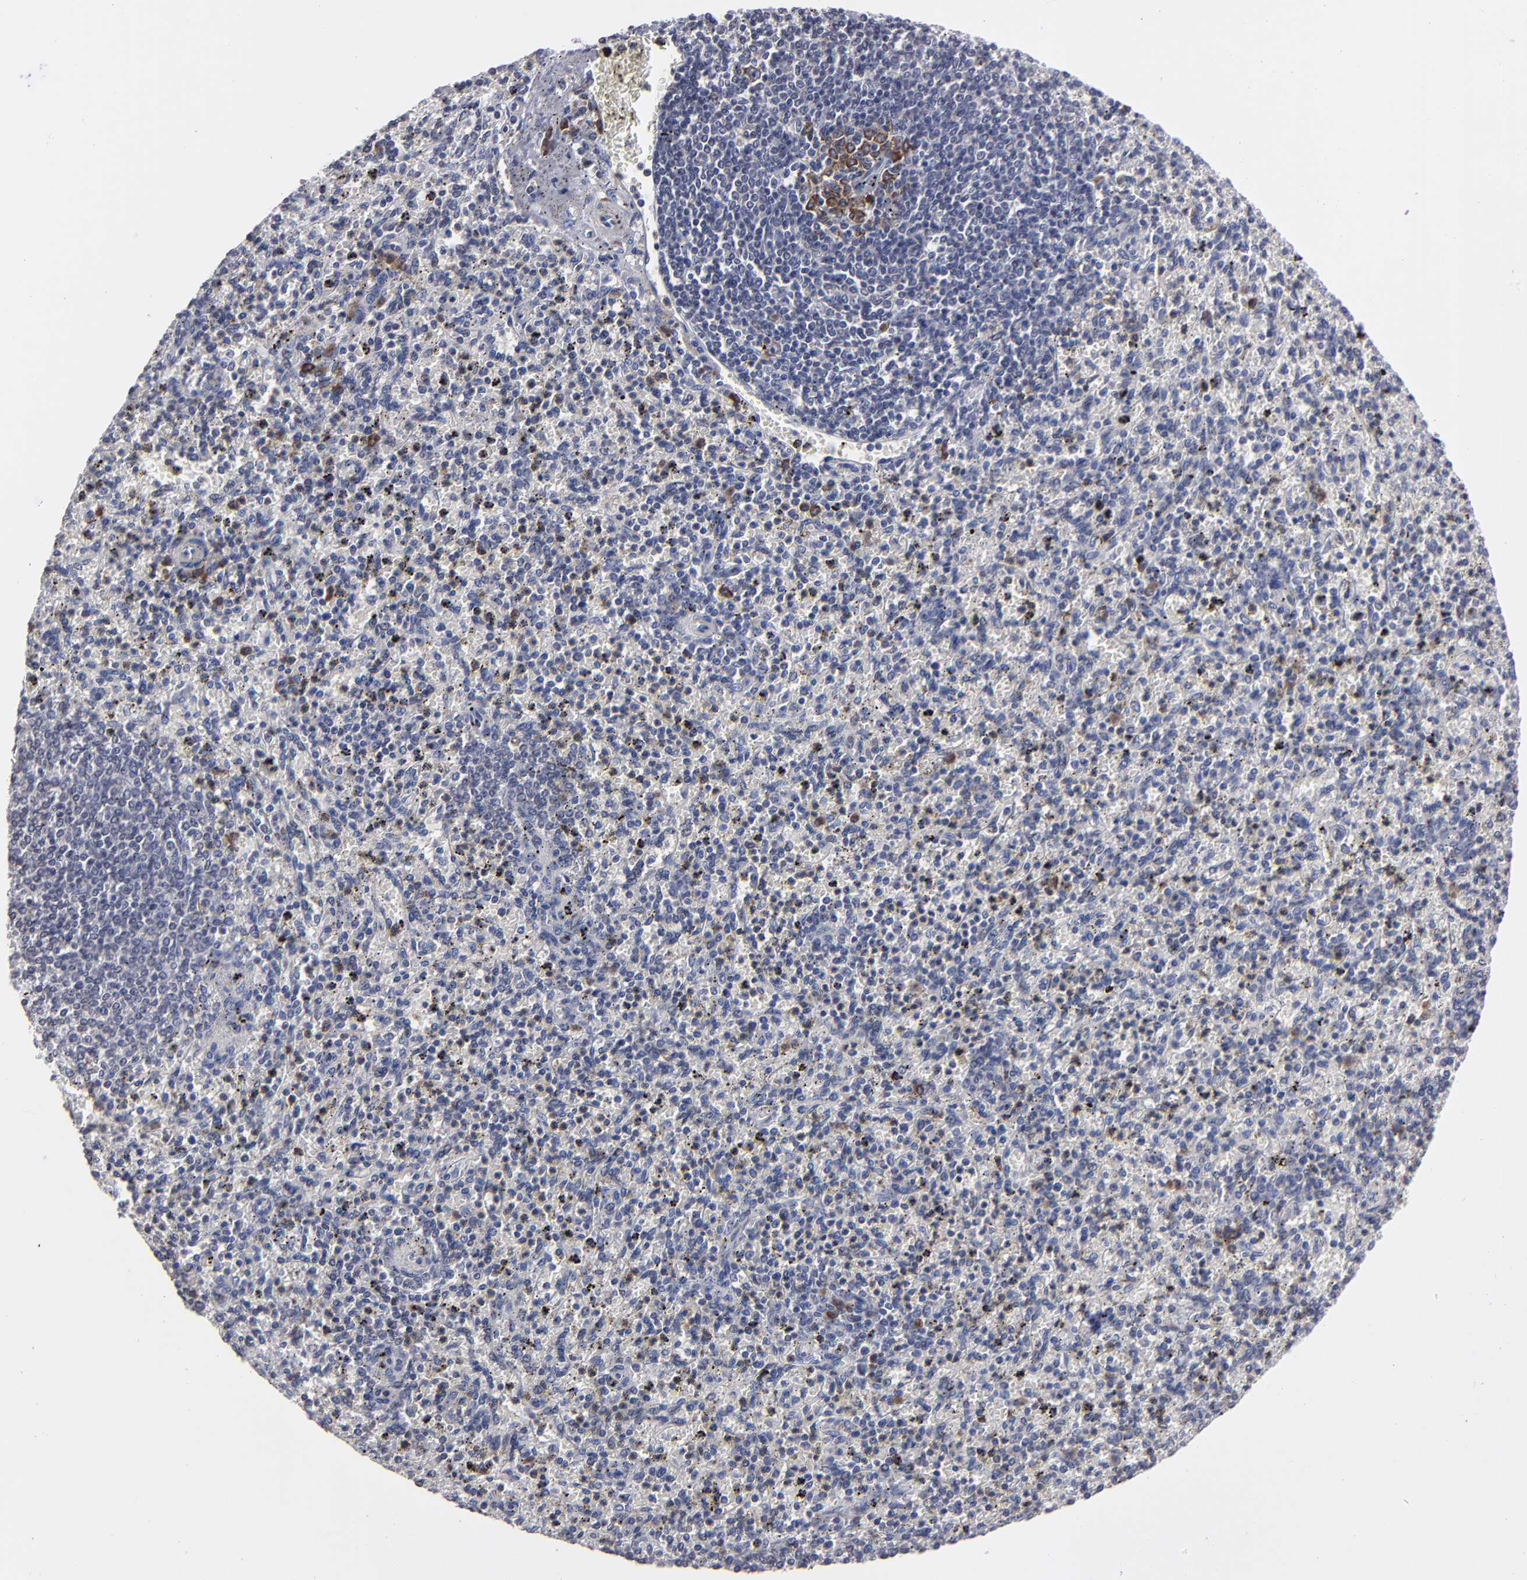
{"staining": {"intensity": "moderate", "quantity": "<25%", "location": "cytoplasmic/membranous"}, "tissue": "spleen", "cell_type": "Cells in red pulp", "image_type": "normal", "snomed": [{"axis": "morphology", "description": "Normal tissue, NOS"}, {"axis": "topography", "description": "Spleen"}], "caption": "Moderate cytoplasmic/membranous staining is seen in about <25% of cells in red pulp in benign spleen.", "gene": "CEP97", "patient": {"sex": "male", "age": 72}}